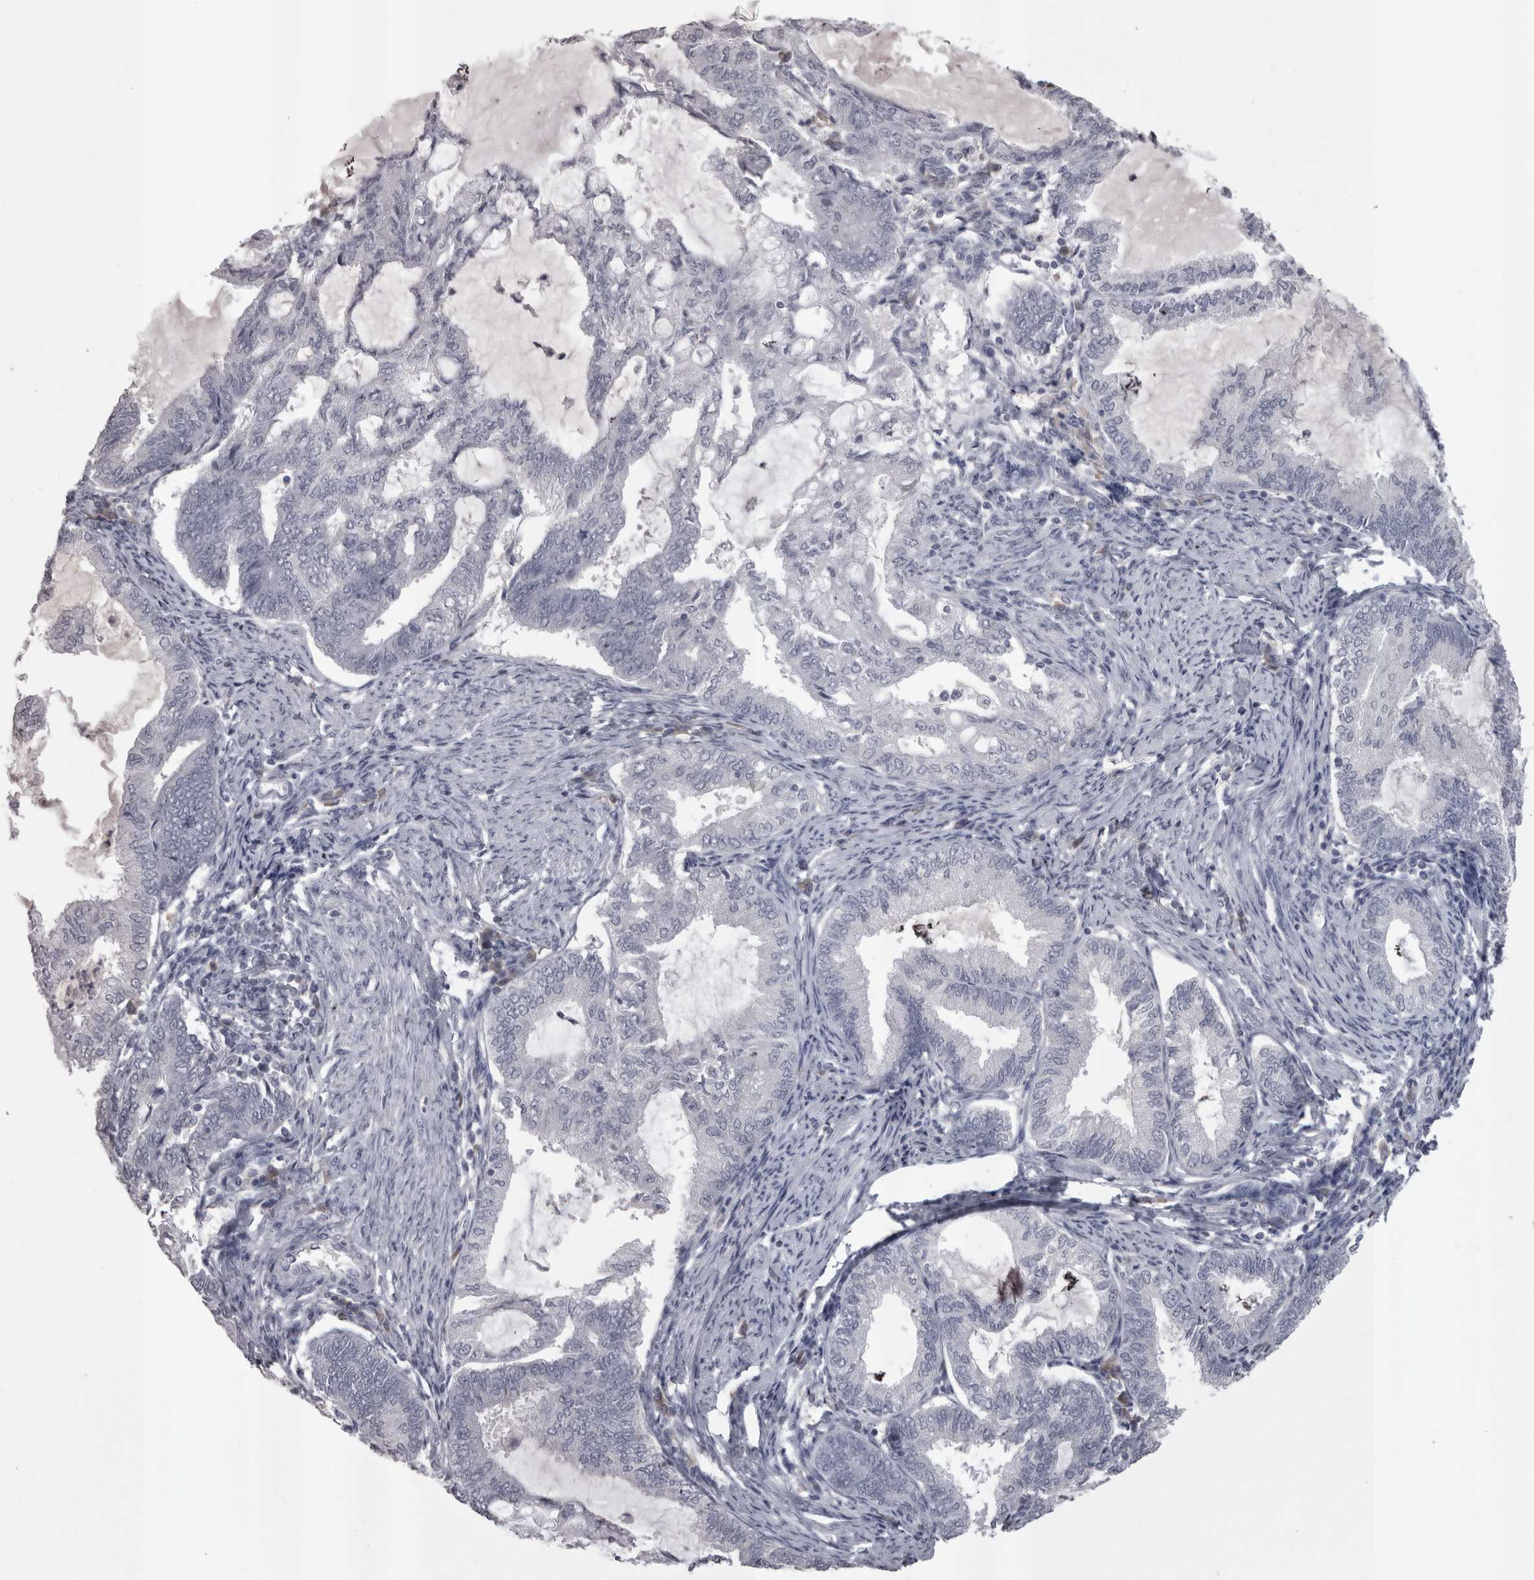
{"staining": {"intensity": "negative", "quantity": "none", "location": "none"}, "tissue": "endometrial cancer", "cell_type": "Tumor cells", "image_type": "cancer", "snomed": [{"axis": "morphology", "description": "Adenocarcinoma, NOS"}, {"axis": "topography", "description": "Endometrium"}], "caption": "Adenocarcinoma (endometrial) stained for a protein using IHC displays no expression tumor cells.", "gene": "LAX1", "patient": {"sex": "female", "age": 86}}